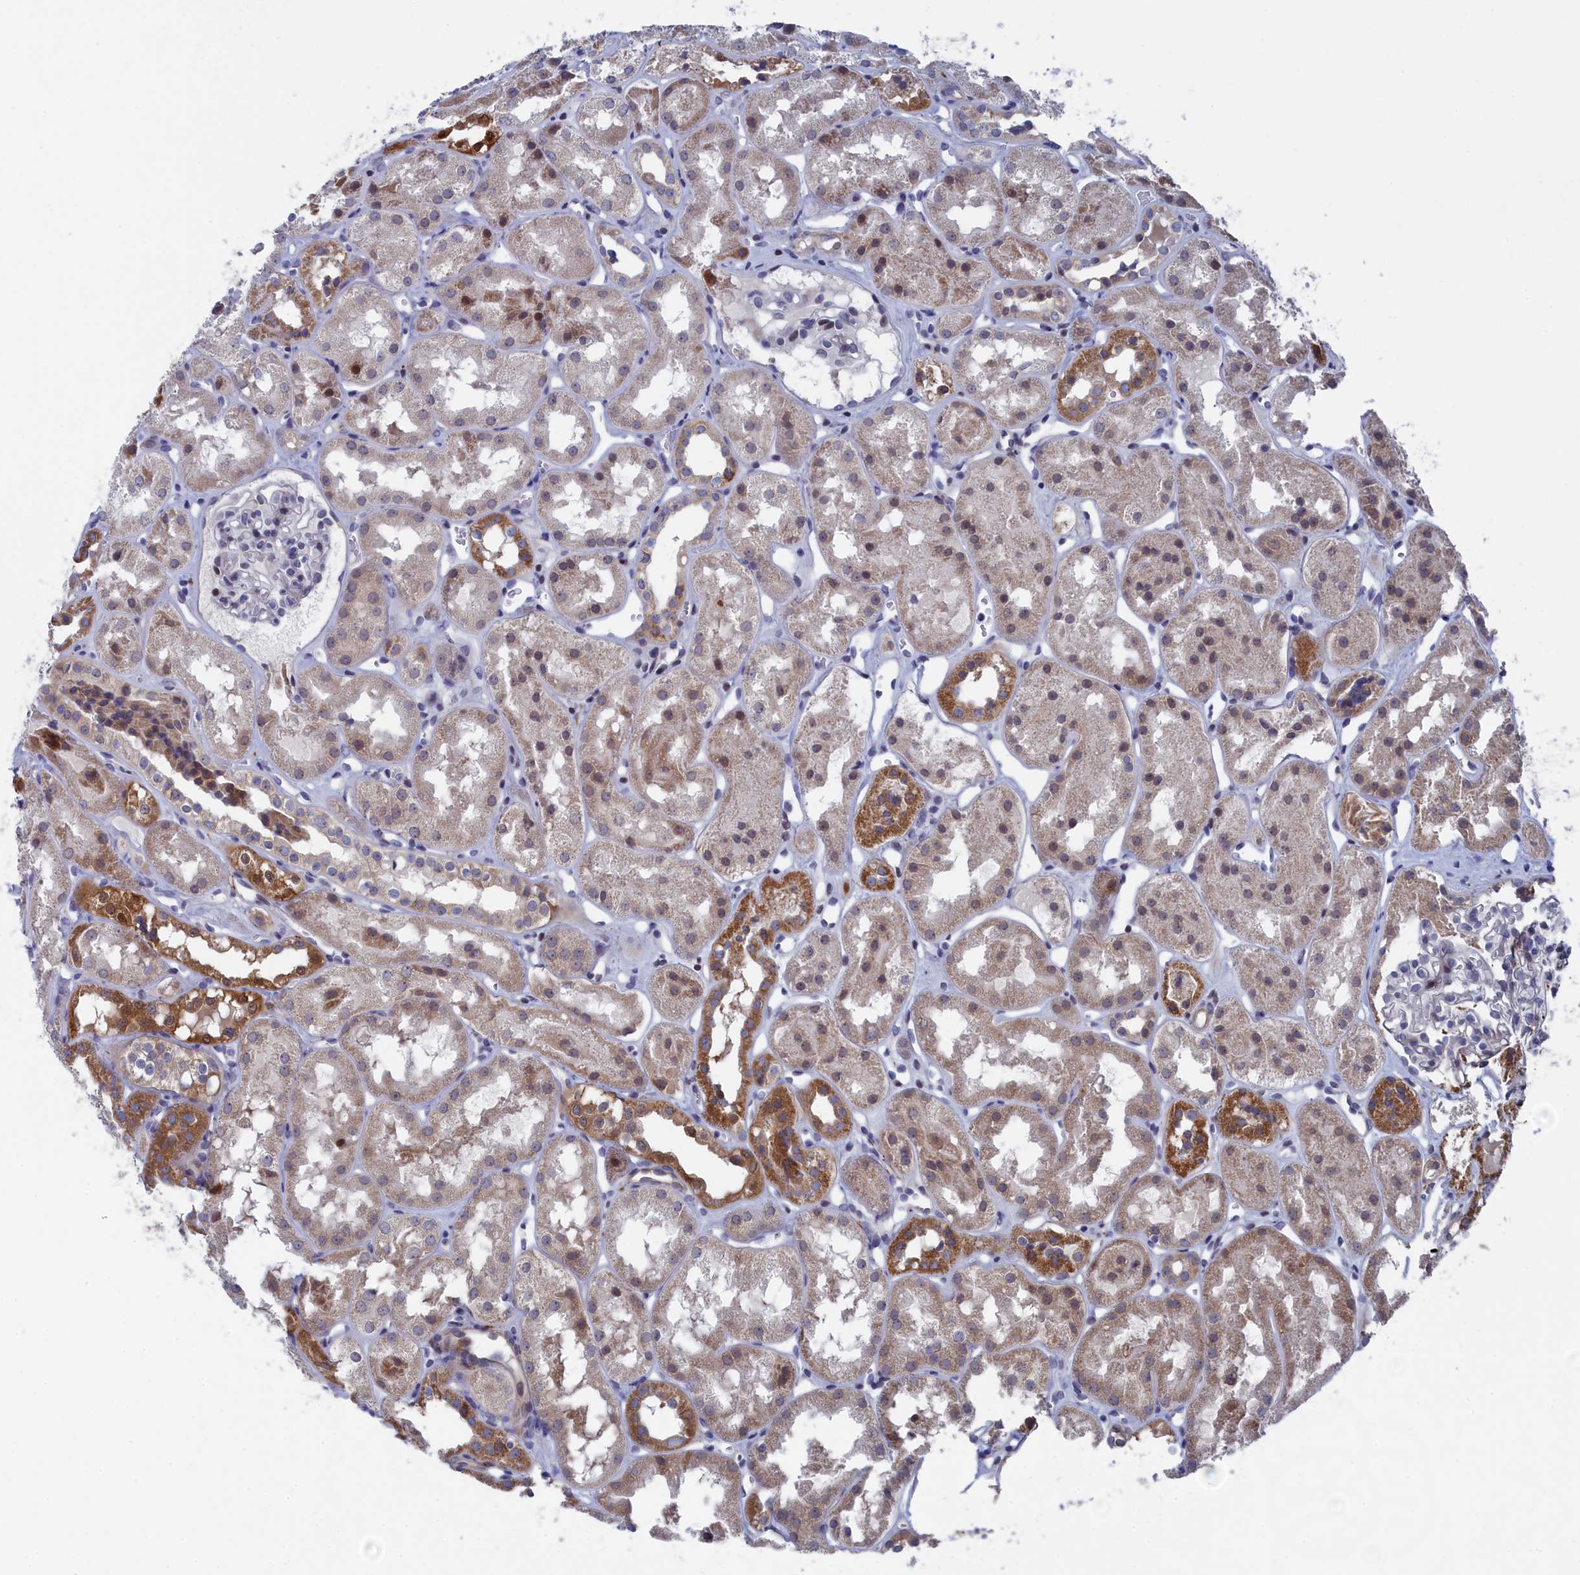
{"staining": {"intensity": "negative", "quantity": "none", "location": "none"}, "tissue": "kidney", "cell_type": "Cells in glomeruli", "image_type": "normal", "snomed": [{"axis": "morphology", "description": "Normal tissue, NOS"}, {"axis": "topography", "description": "Kidney"}], "caption": "IHC image of unremarkable kidney: kidney stained with DAB reveals no significant protein staining in cells in glomeruli. The staining is performed using DAB (3,3'-diaminobenzidine) brown chromogen with nuclei counter-stained in using hematoxylin.", "gene": "TMEM161A", "patient": {"sex": "male", "age": 16}}